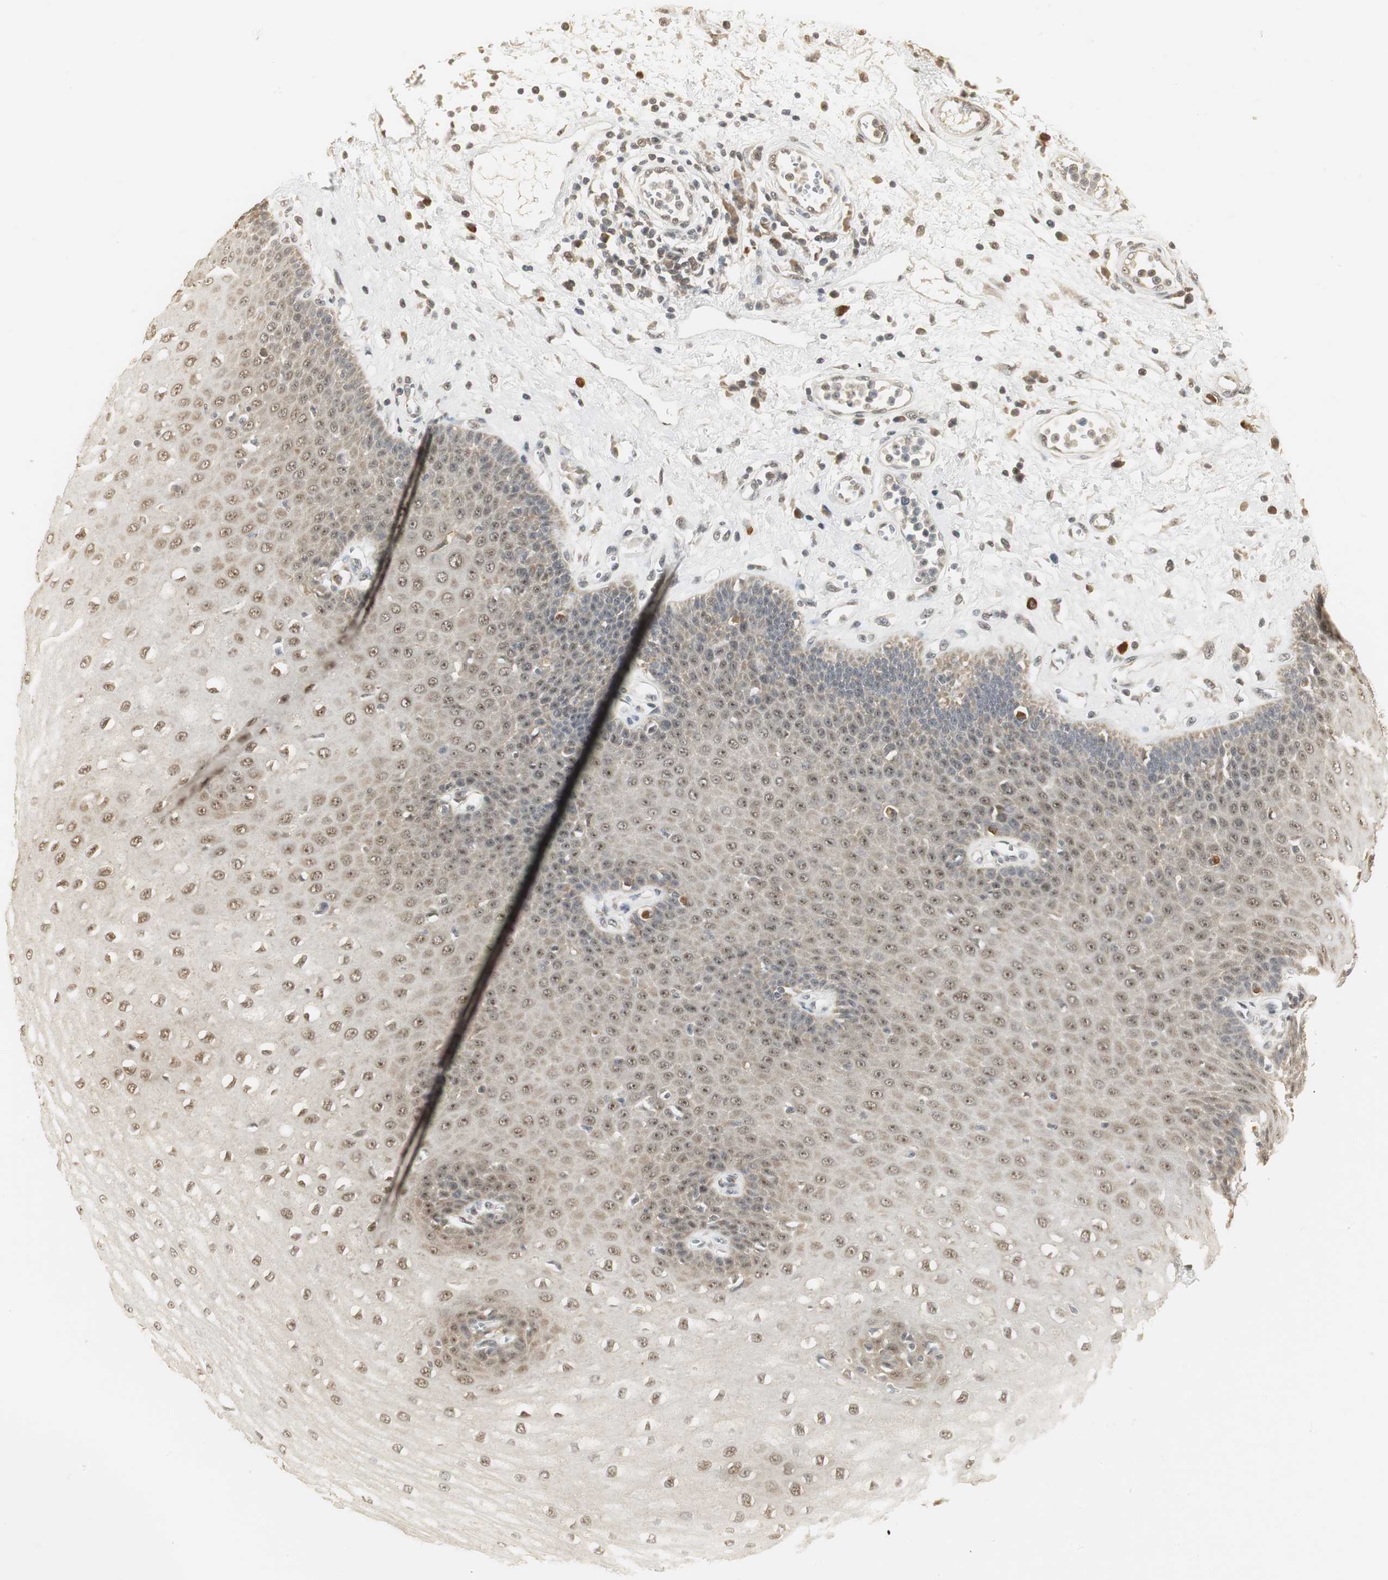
{"staining": {"intensity": "moderate", "quantity": ">75%", "location": "cytoplasmic/membranous,nuclear"}, "tissue": "esophagus", "cell_type": "Squamous epithelial cells", "image_type": "normal", "snomed": [{"axis": "morphology", "description": "Normal tissue, NOS"}, {"axis": "morphology", "description": "Squamous cell carcinoma, NOS"}, {"axis": "topography", "description": "Esophagus"}], "caption": "The histopathology image exhibits immunohistochemical staining of unremarkable esophagus. There is moderate cytoplasmic/membranous,nuclear staining is appreciated in approximately >75% of squamous epithelial cells. (DAB (3,3'-diaminobenzidine) IHC, brown staining for protein, blue staining for nuclei).", "gene": "ELOA", "patient": {"sex": "male", "age": 65}}